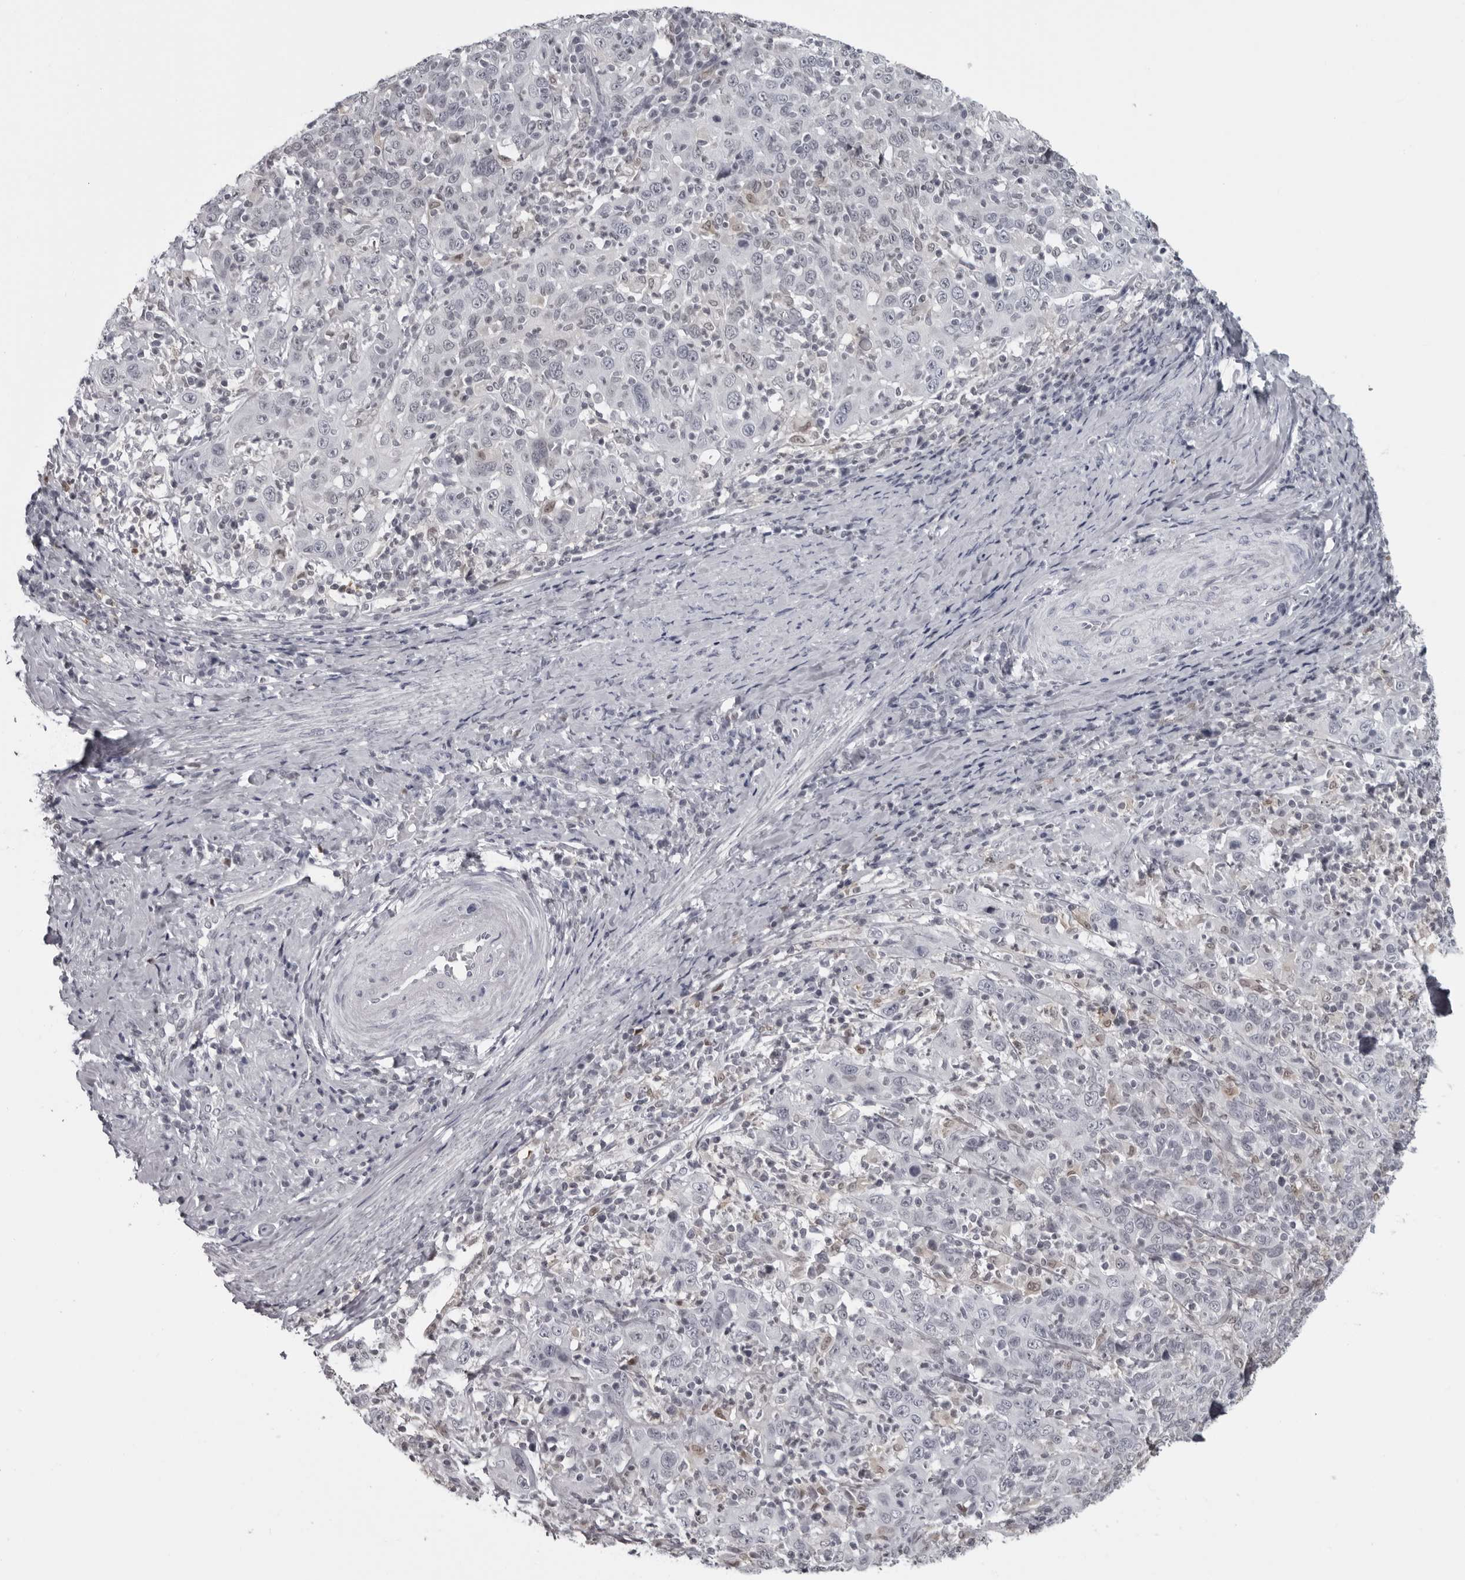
{"staining": {"intensity": "negative", "quantity": "none", "location": "none"}, "tissue": "cervical cancer", "cell_type": "Tumor cells", "image_type": "cancer", "snomed": [{"axis": "morphology", "description": "Squamous cell carcinoma, NOS"}, {"axis": "topography", "description": "Cervix"}], "caption": "Protein analysis of squamous cell carcinoma (cervical) displays no significant positivity in tumor cells. (DAB (3,3'-diaminobenzidine) immunohistochemistry with hematoxylin counter stain).", "gene": "LZIC", "patient": {"sex": "female", "age": 46}}